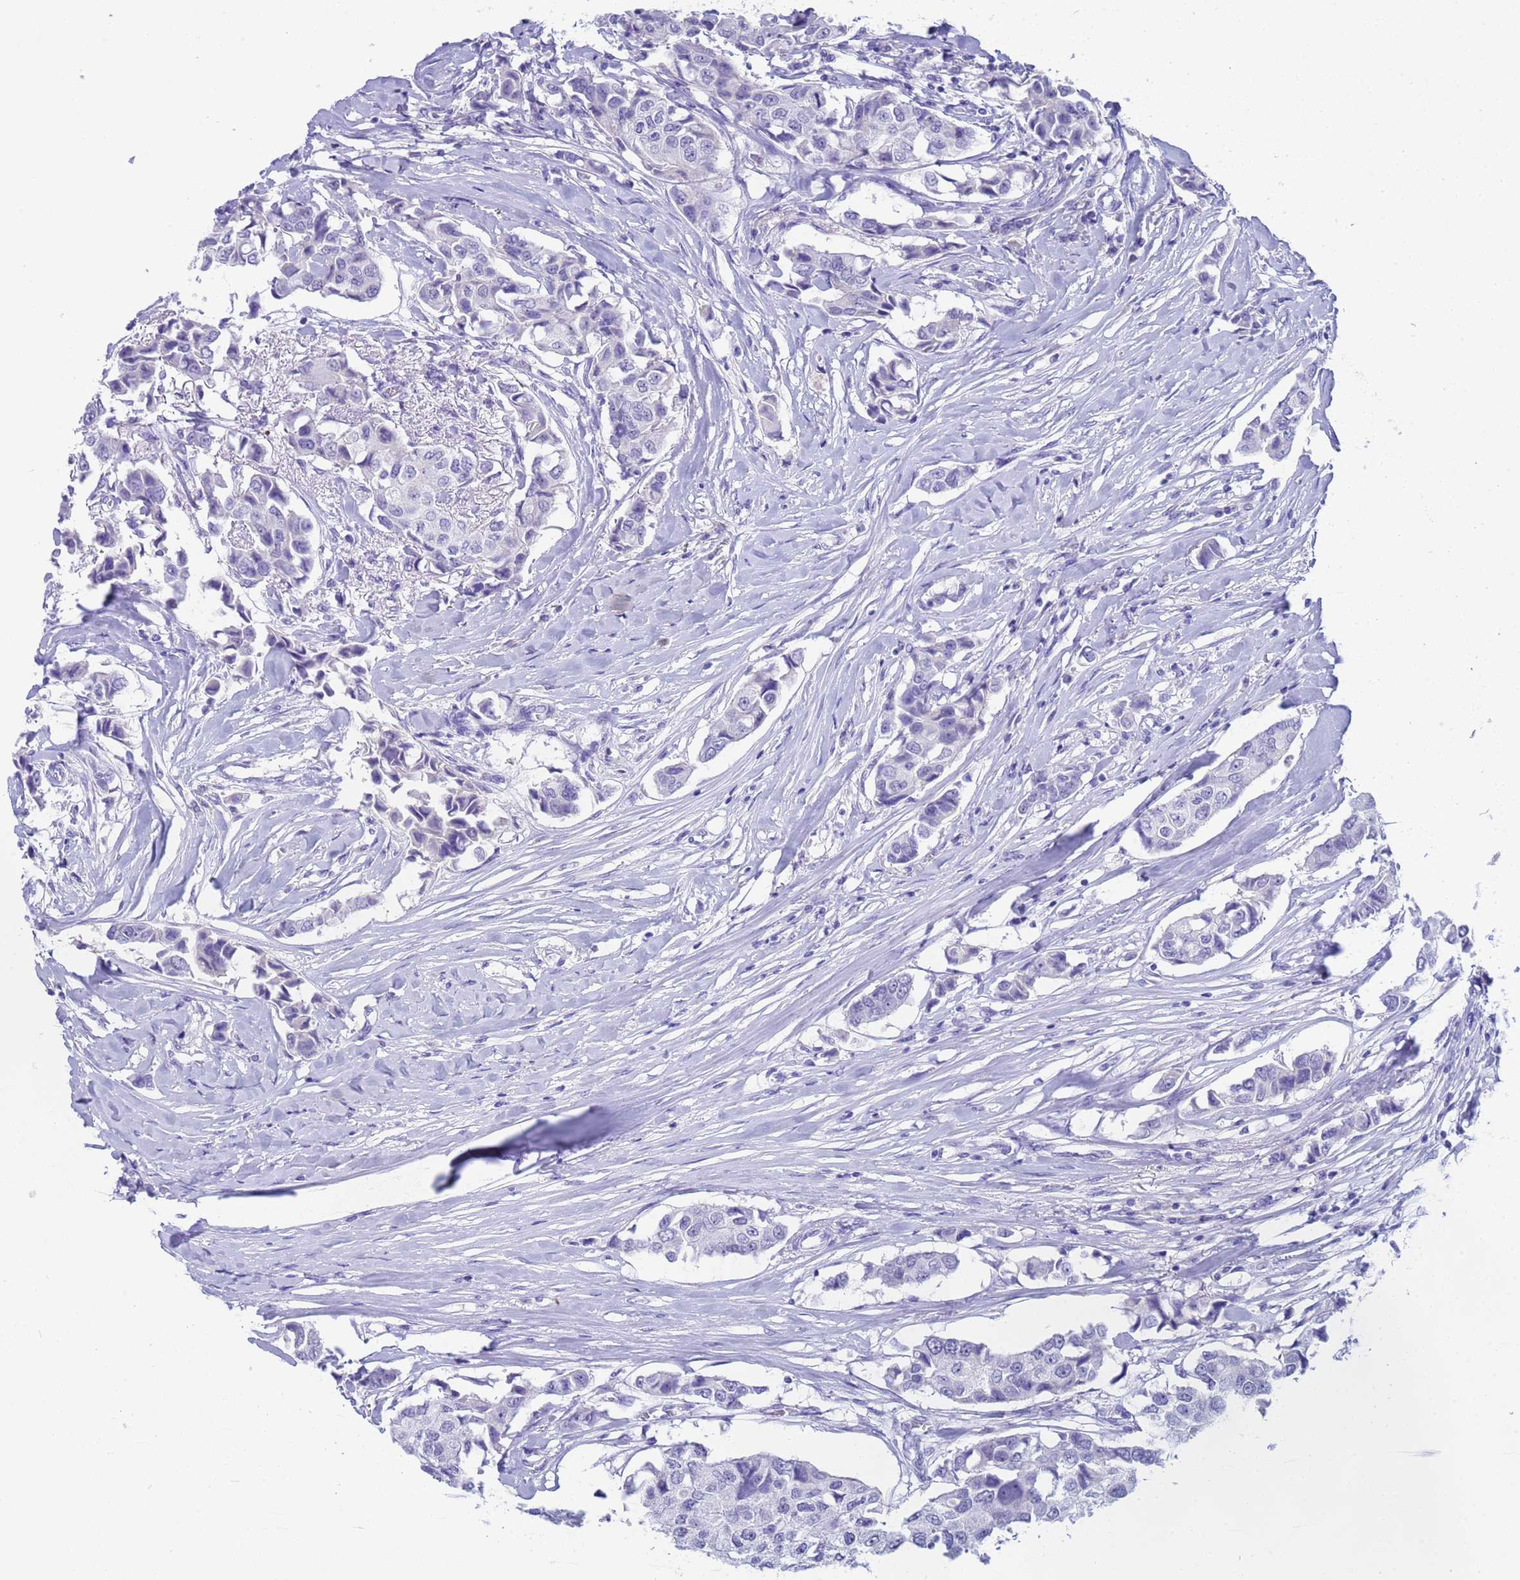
{"staining": {"intensity": "negative", "quantity": "none", "location": "none"}, "tissue": "breast cancer", "cell_type": "Tumor cells", "image_type": "cancer", "snomed": [{"axis": "morphology", "description": "Duct carcinoma"}, {"axis": "topography", "description": "Breast"}], "caption": "Tumor cells are negative for protein expression in human breast cancer (intraductal carcinoma).", "gene": "CKM", "patient": {"sex": "female", "age": 80}}